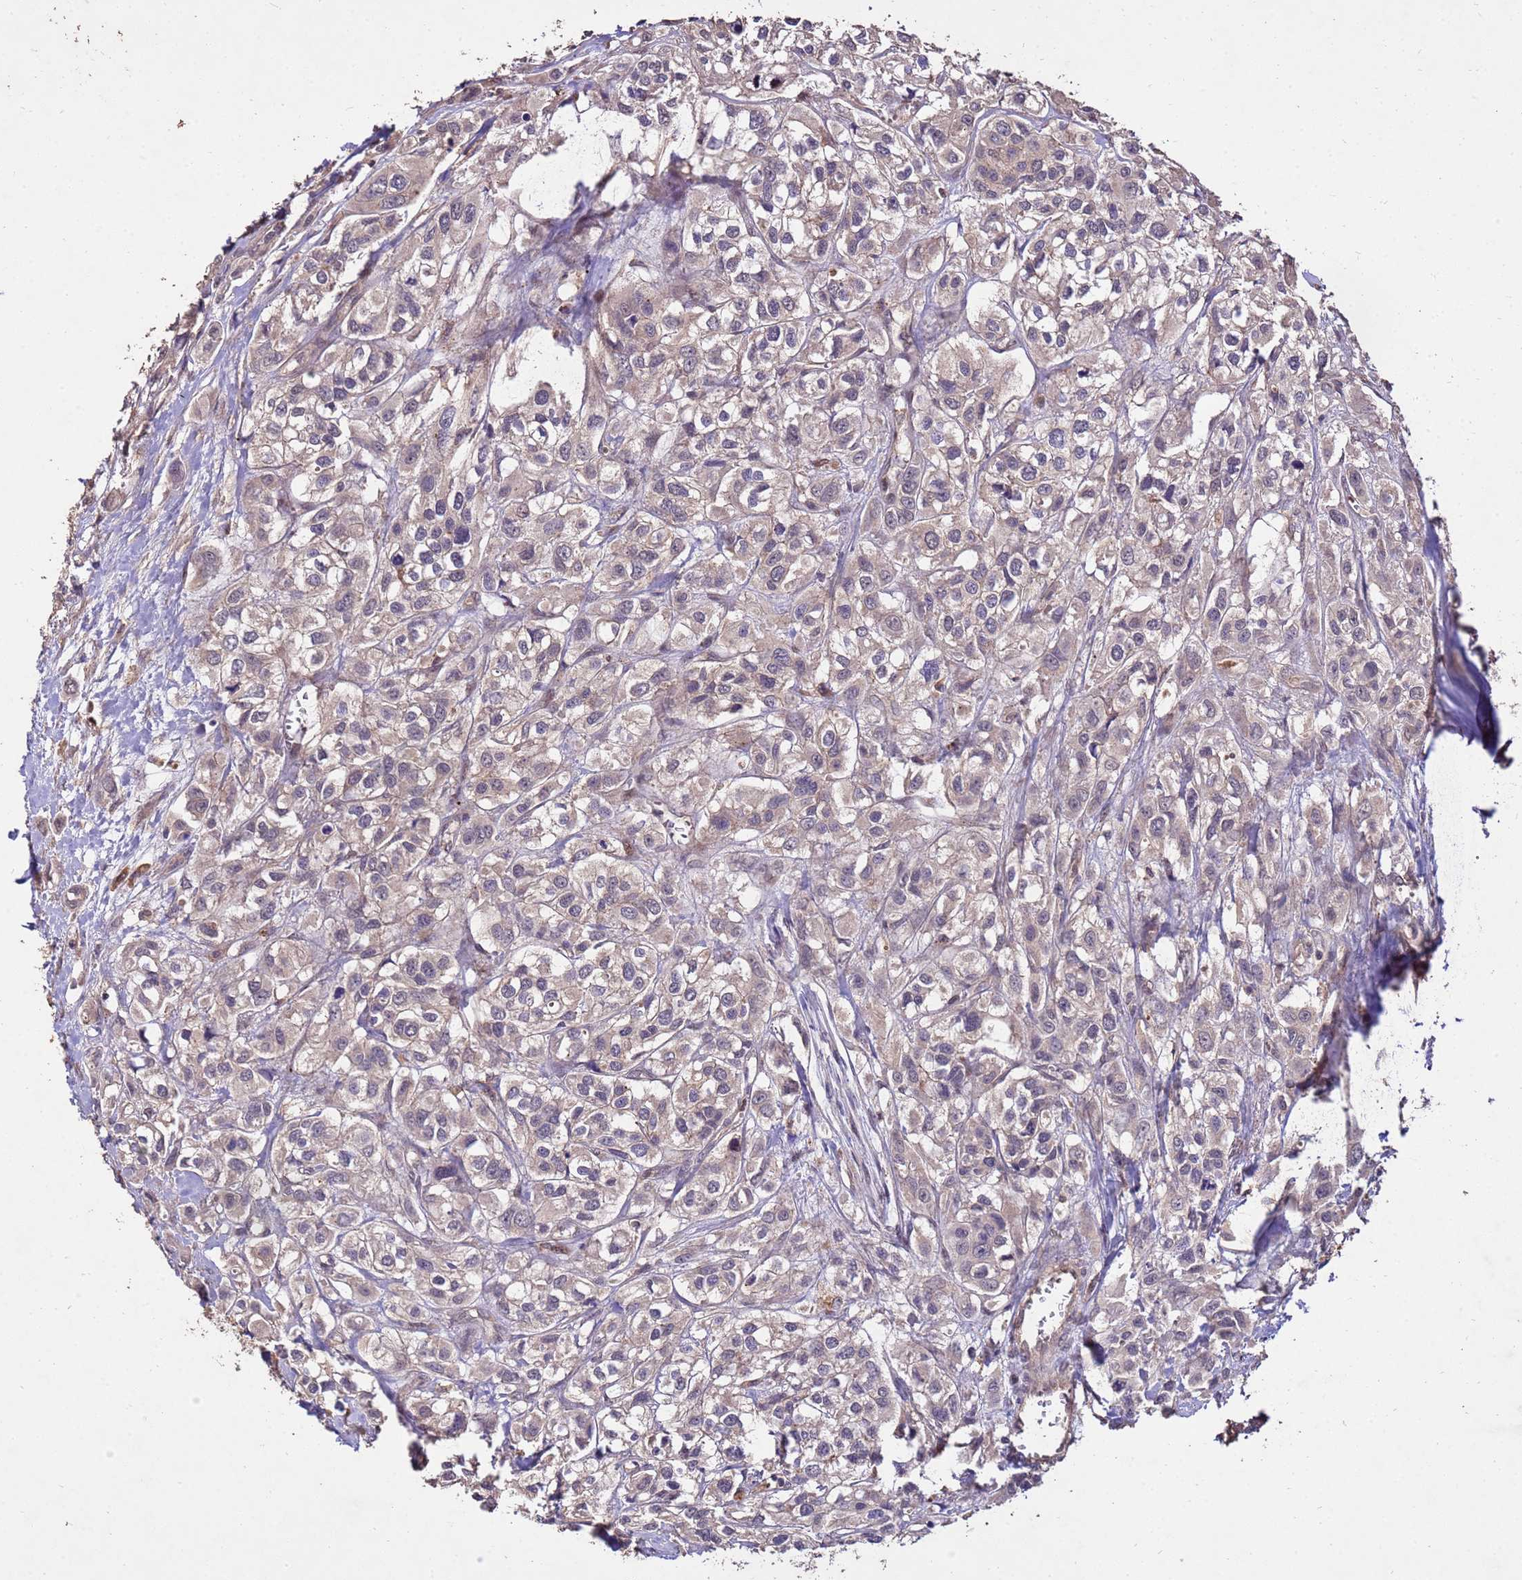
{"staining": {"intensity": "weak", "quantity": "25%-75%", "location": "cytoplasmic/membranous"}, "tissue": "urothelial cancer", "cell_type": "Tumor cells", "image_type": "cancer", "snomed": [{"axis": "morphology", "description": "Urothelial carcinoma, High grade"}, {"axis": "topography", "description": "Urinary bladder"}], "caption": "Urothelial cancer was stained to show a protein in brown. There is low levels of weak cytoplasmic/membranous staining in about 25%-75% of tumor cells. Using DAB (brown) and hematoxylin (blue) stains, captured at high magnification using brightfield microscopy.", "gene": "TOR4A", "patient": {"sex": "male", "age": 67}}